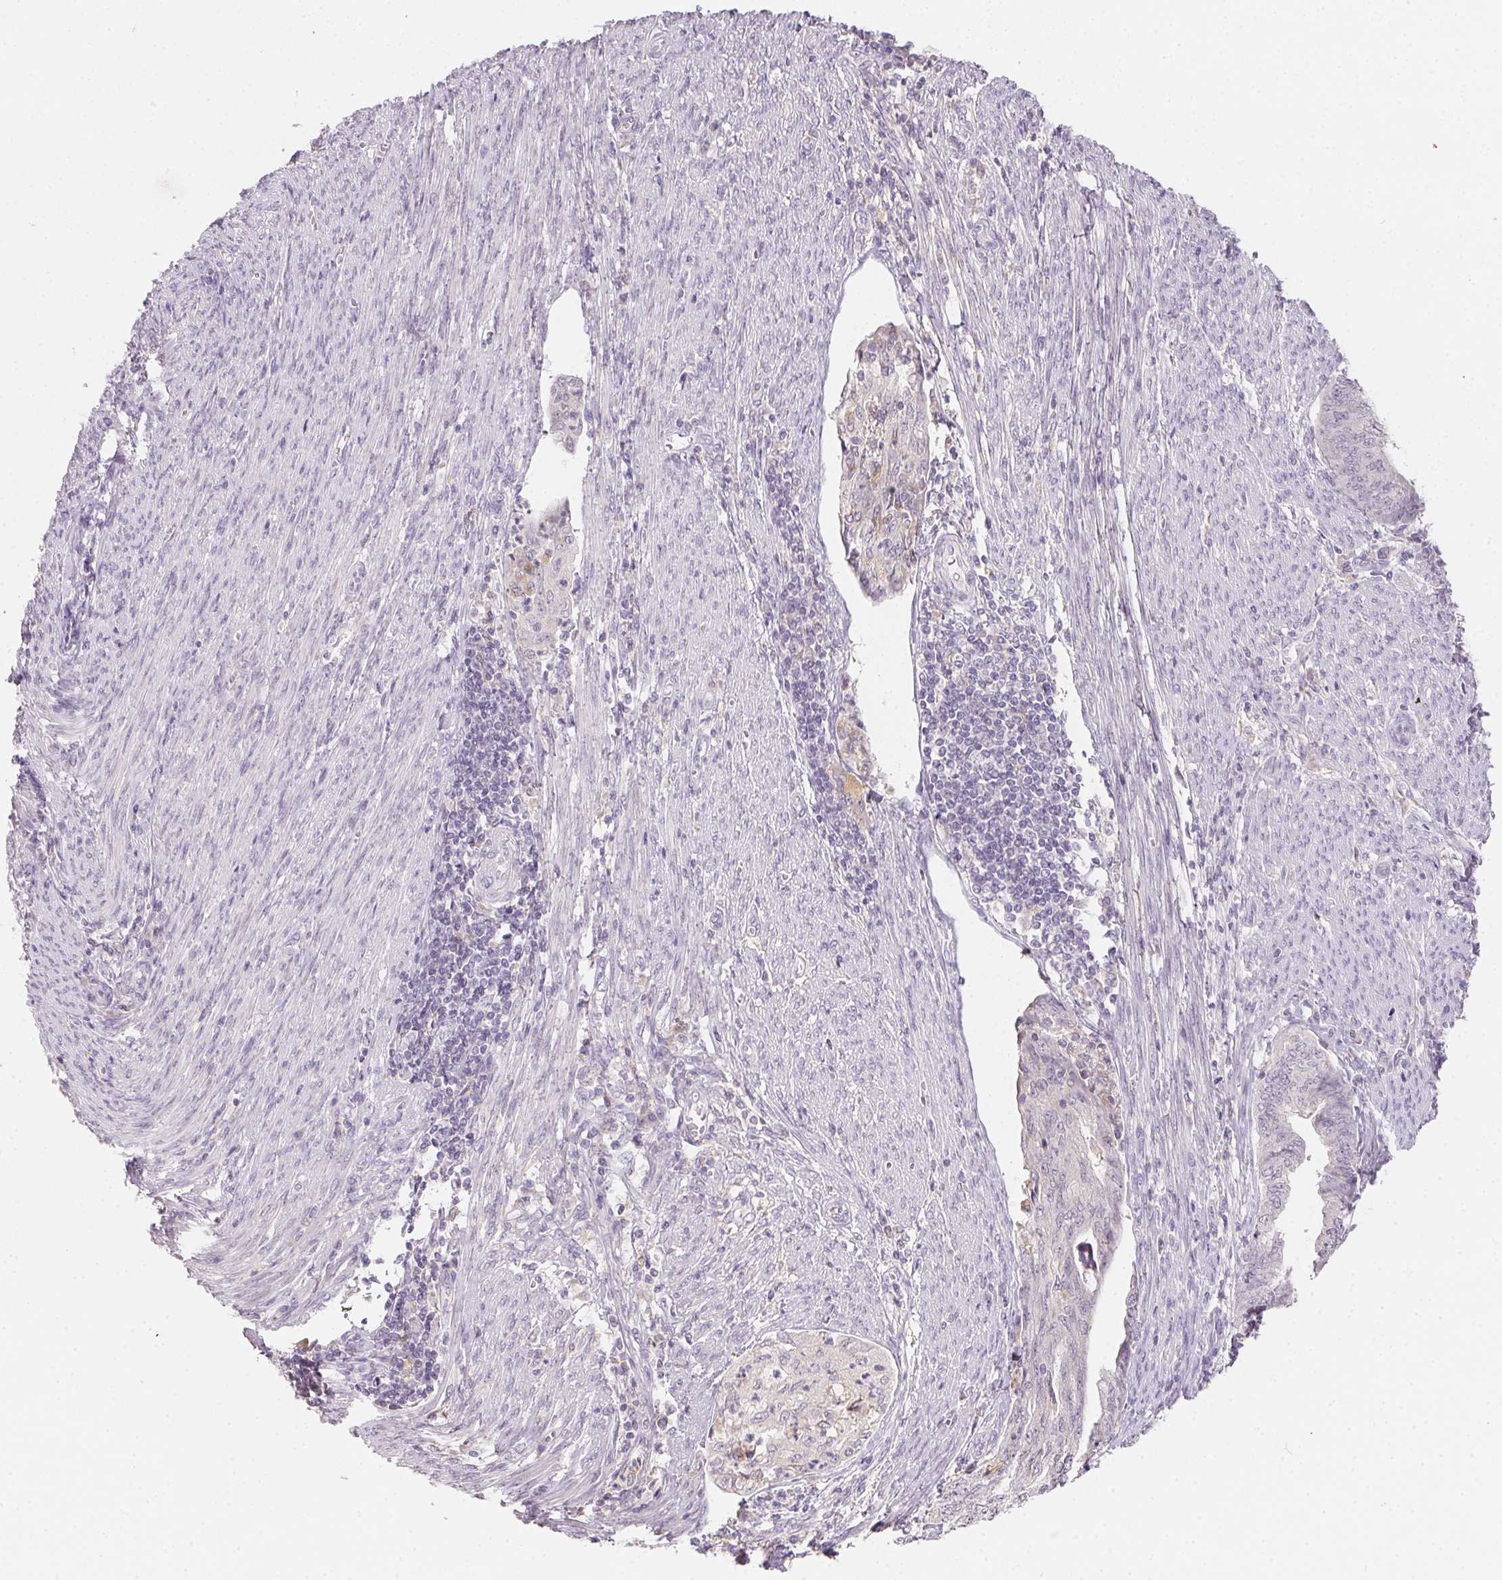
{"staining": {"intensity": "negative", "quantity": "none", "location": "none"}, "tissue": "endometrial cancer", "cell_type": "Tumor cells", "image_type": "cancer", "snomed": [{"axis": "morphology", "description": "Adenocarcinoma, NOS"}, {"axis": "topography", "description": "Endometrium"}], "caption": "There is no significant positivity in tumor cells of endometrial adenocarcinoma.", "gene": "SLC6A18", "patient": {"sex": "female", "age": 79}}